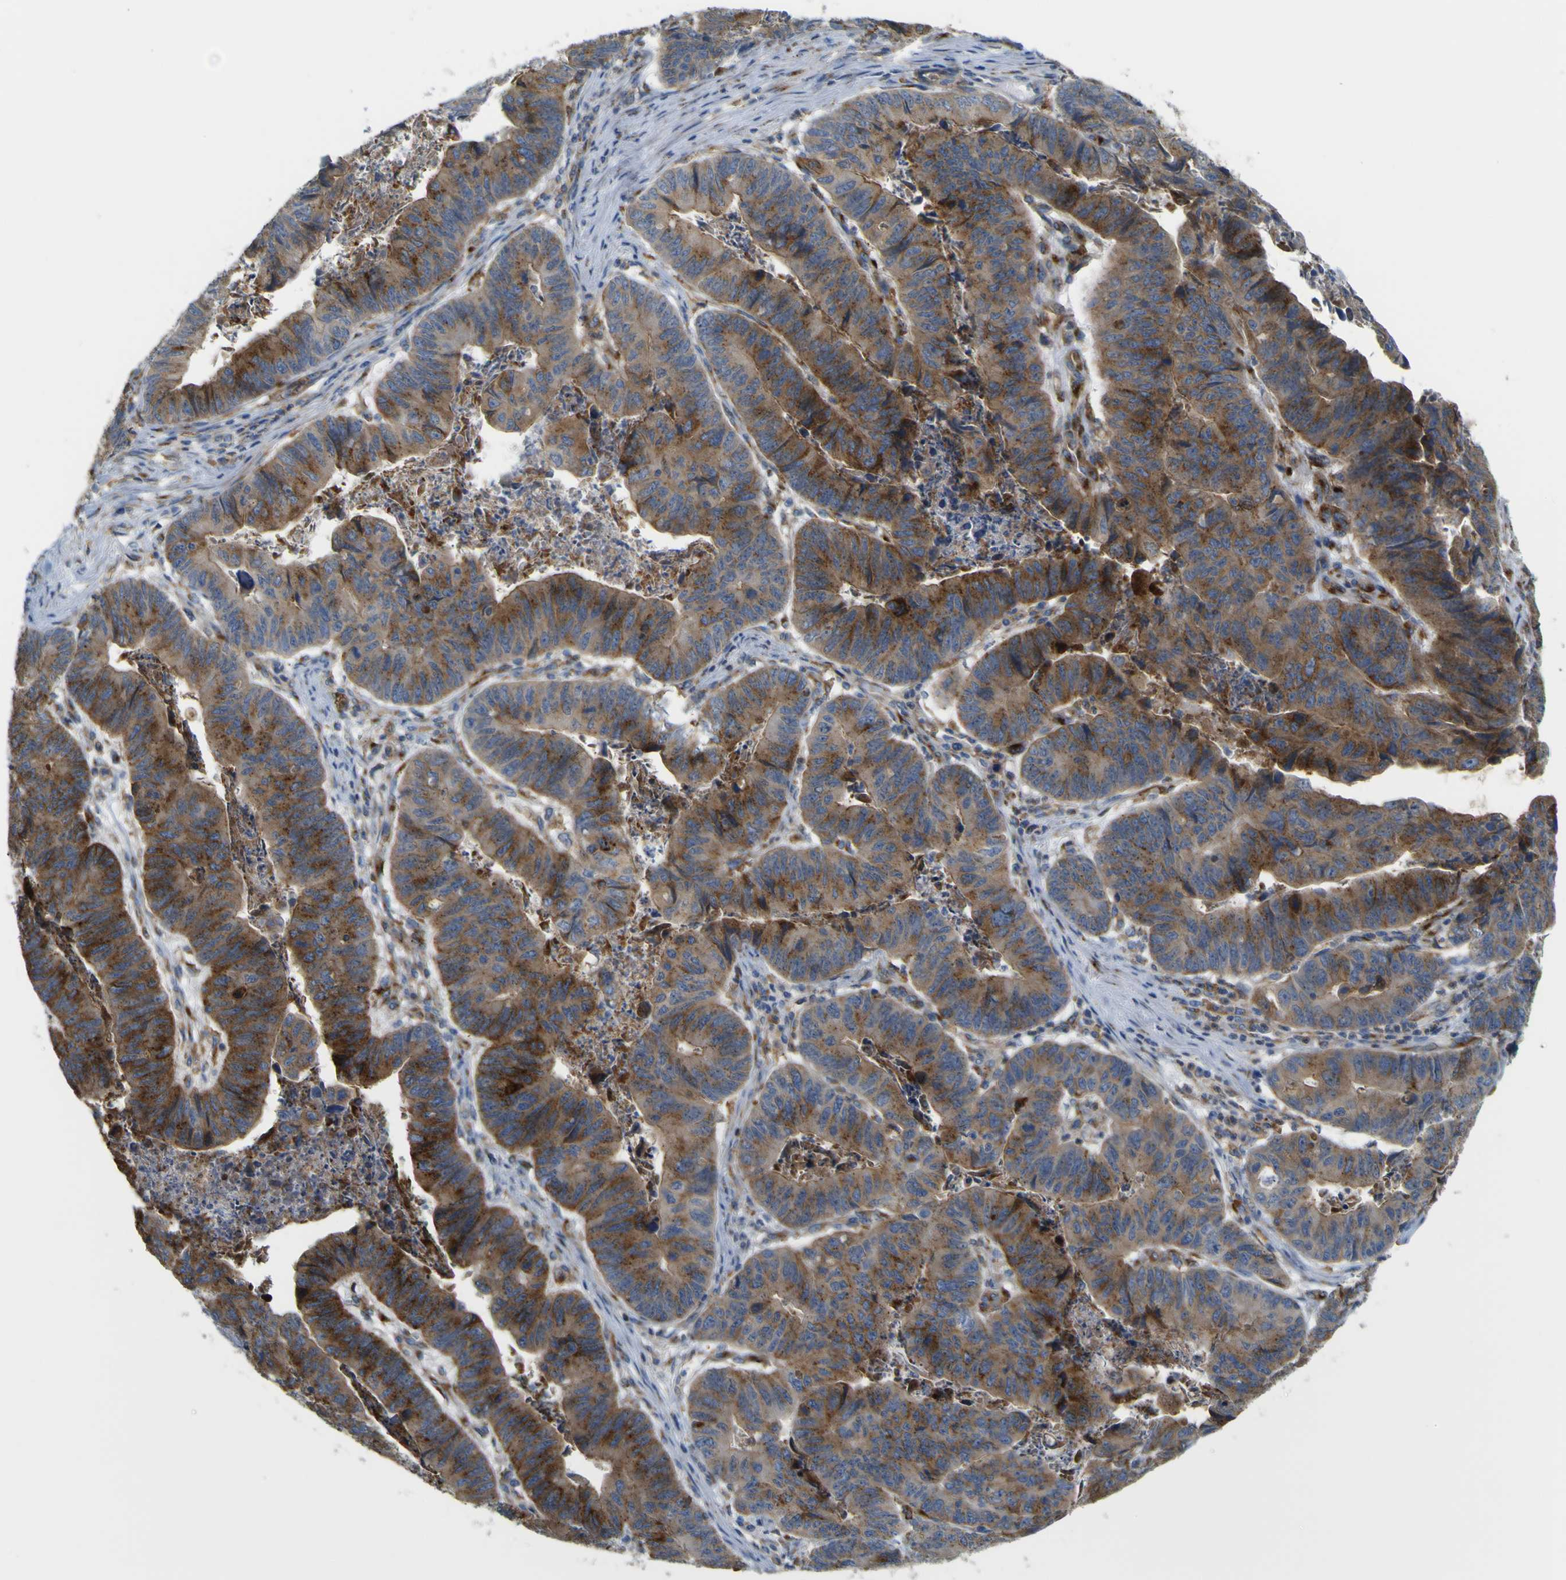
{"staining": {"intensity": "moderate", "quantity": ">75%", "location": "cytoplasmic/membranous"}, "tissue": "stomach cancer", "cell_type": "Tumor cells", "image_type": "cancer", "snomed": [{"axis": "morphology", "description": "Adenocarcinoma, NOS"}, {"axis": "topography", "description": "Stomach, lower"}], "caption": "Protein staining of stomach adenocarcinoma tissue displays moderate cytoplasmic/membranous expression in approximately >75% of tumor cells. (Brightfield microscopy of DAB IHC at high magnification).", "gene": "IGF2R", "patient": {"sex": "male", "age": 77}}